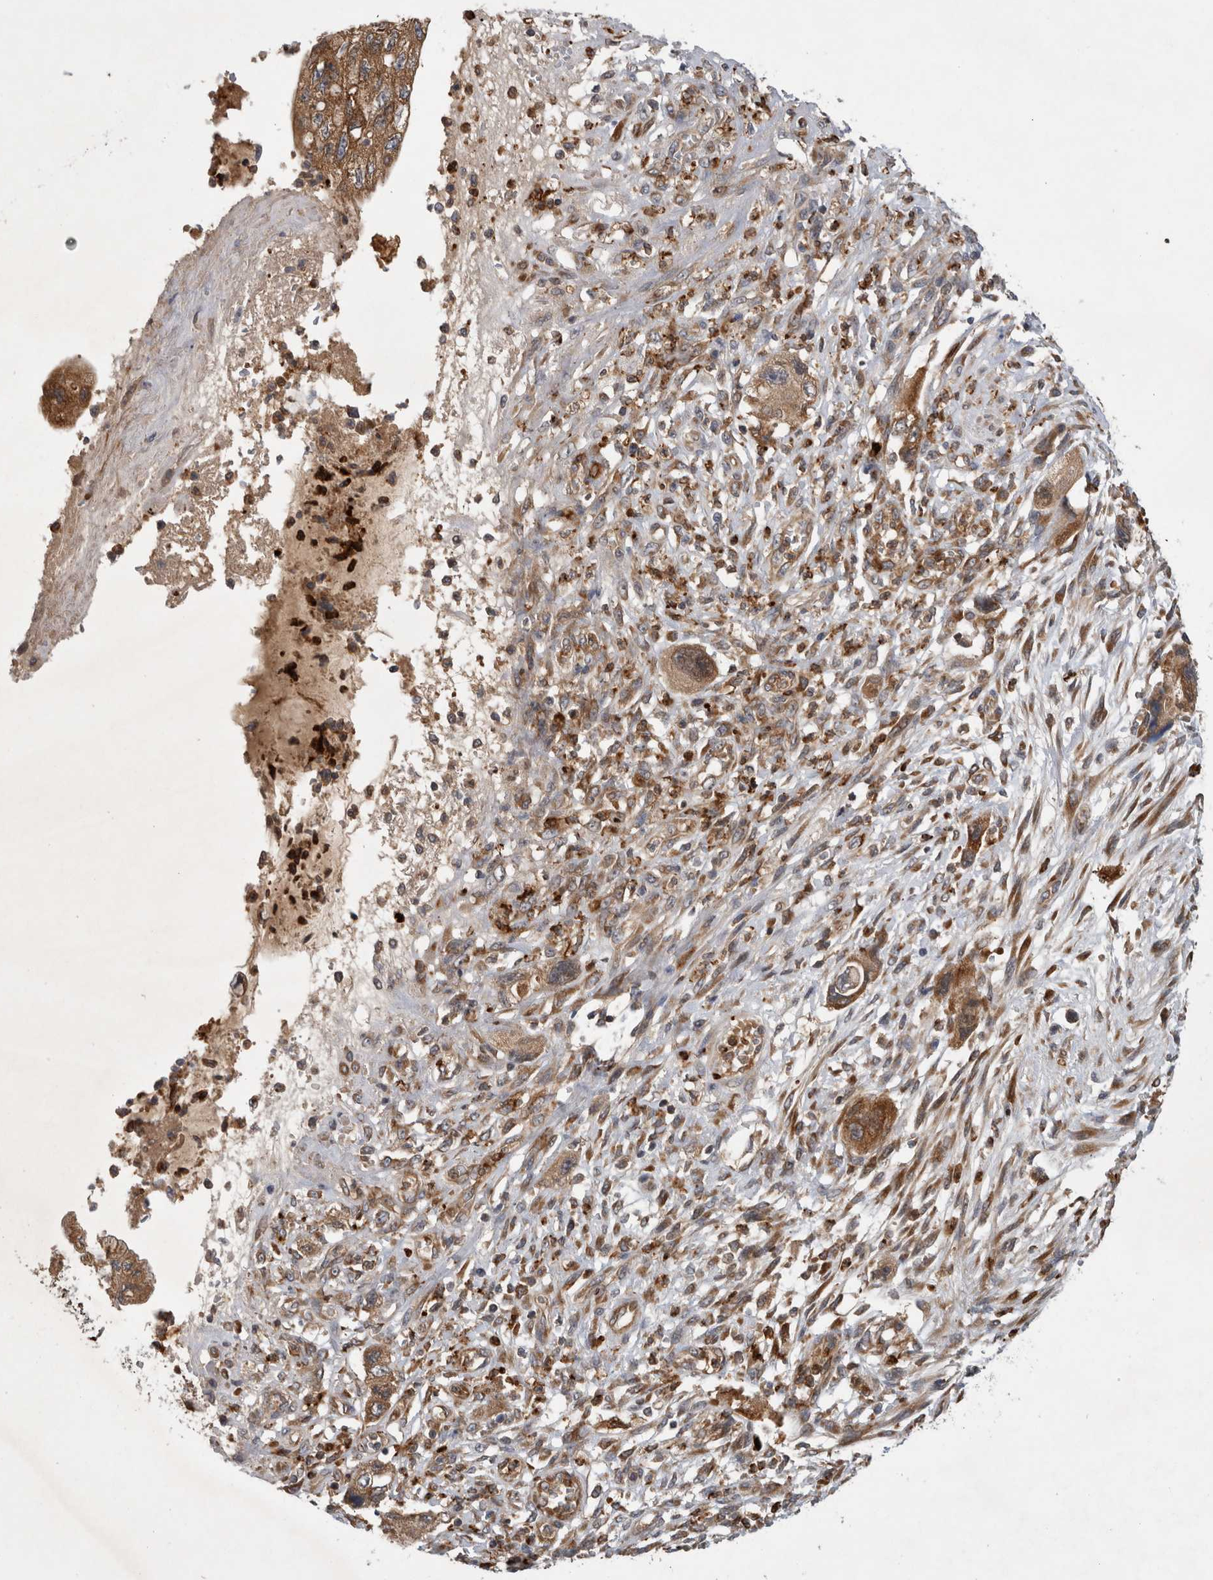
{"staining": {"intensity": "moderate", "quantity": ">75%", "location": "cytoplasmic/membranous"}, "tissue": "pancreatic cancer", "cell_type": "Tumor cells", "image_type": "cancer", "snomed": [{"axis": "morphology", "description": "Adenocarcinoma, NOS"}, {"axis": "topography", "description": "Pancreas"}], "caption": "An immunohistochemistry micrograph of neoplastic tissue is shown. Protein staining in brown labels moderate cytoplasmic/membranous positivity in pancreatic cancer within tumor cells. The protein of interest is stained brown, and the nuclei are stained in blue (DAB (3,3'-diaminobenzidine) IHC with brightfield microscopy, high magnification).", "gene": "PDCD2", "patient": {"sex": "female", "age": 73}}